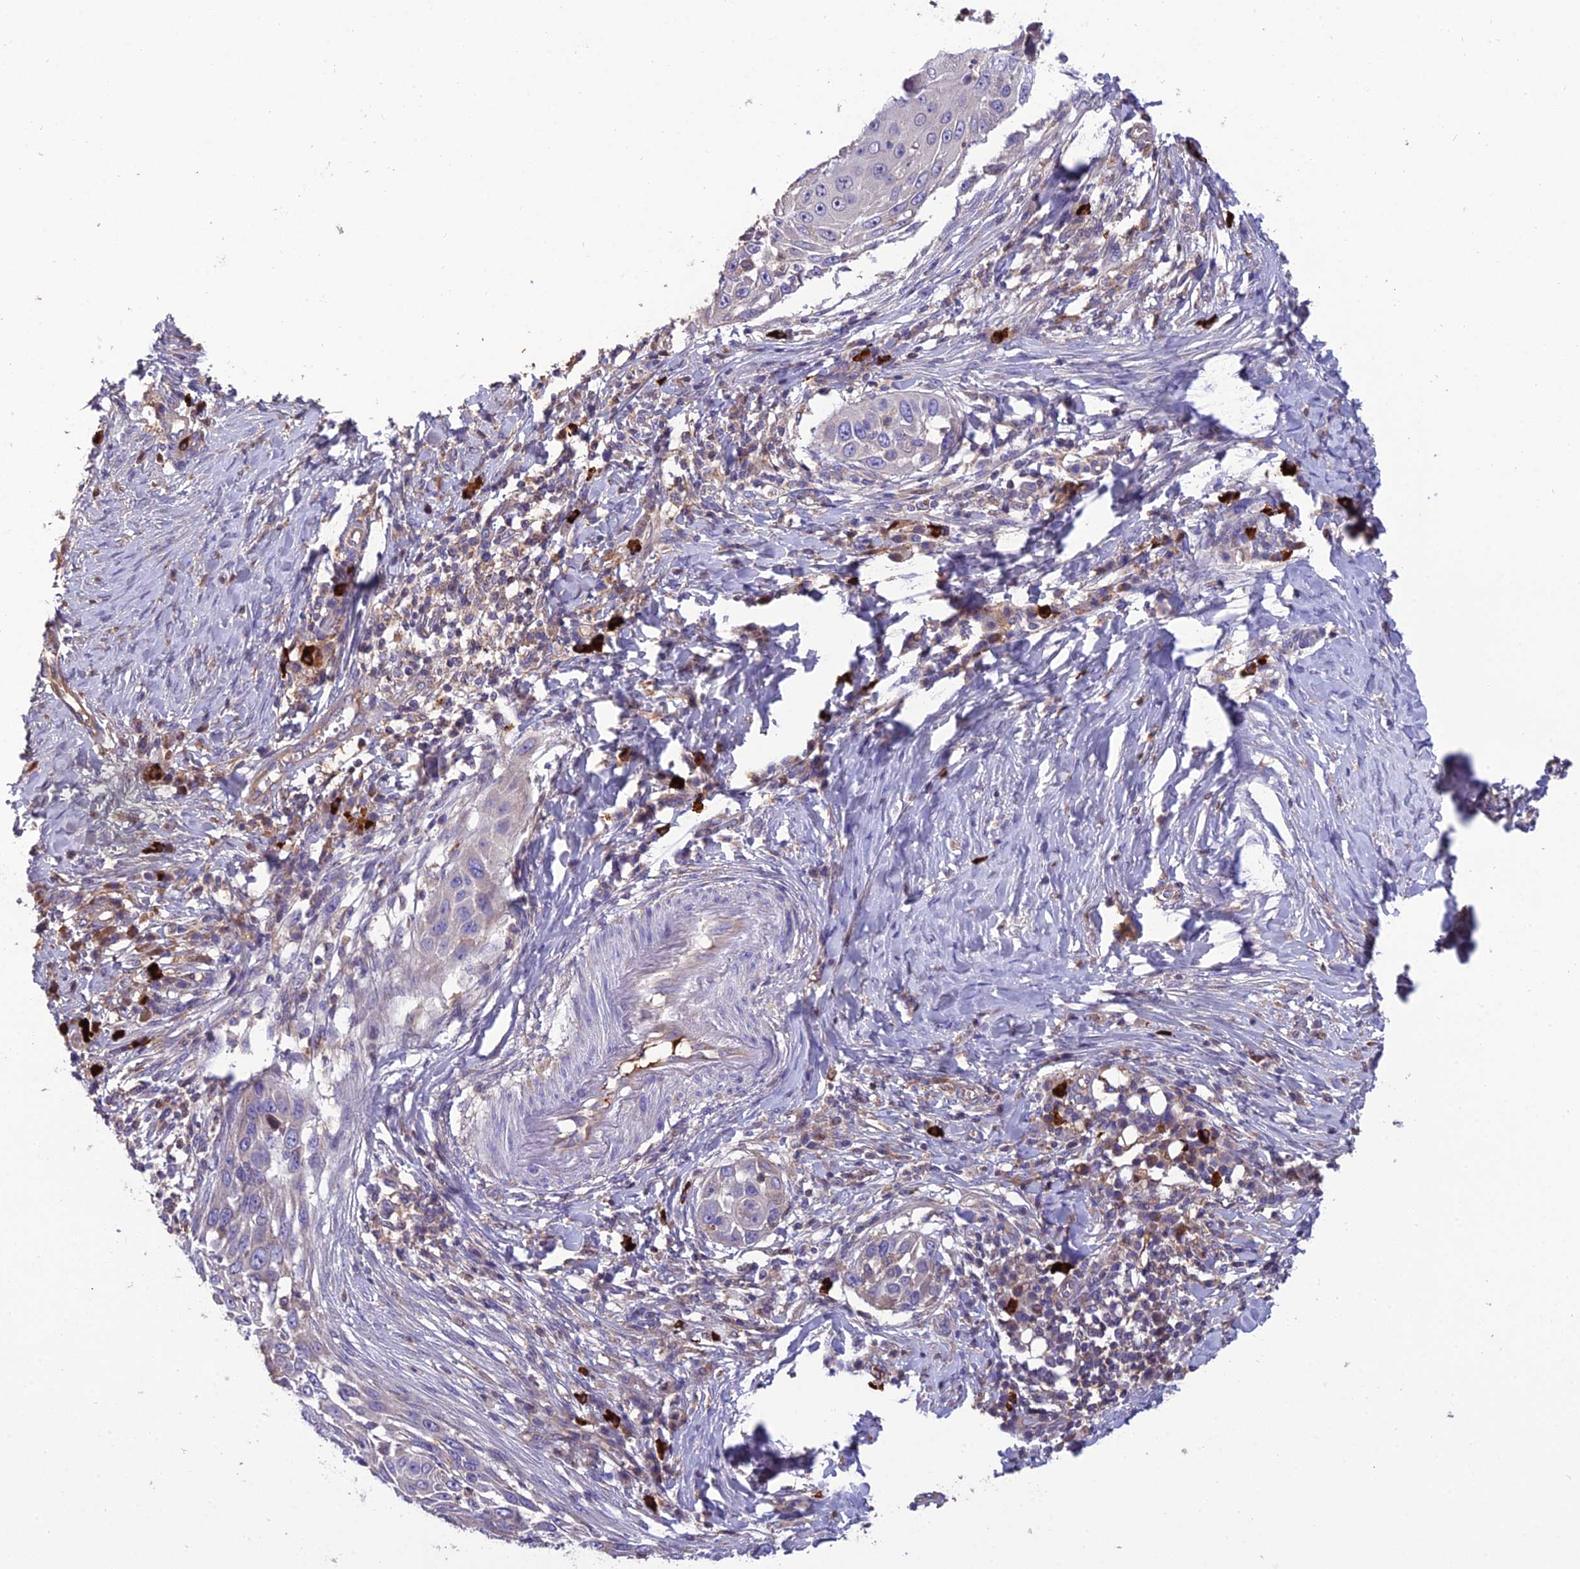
{"staining": {"intensity": "negative", "quantity": "none", "location": "none"}, "tissue": "skin cancer", "cell_type": "Tumor cells", "image_type": "cancer", "snomed": [{"axis": "morphology", "description": "Squamous cell carcinoma, NOS"}, {"axis": "topography", "description": "Skin"}], "caption": "Tumor cells show no significant protein positivity in squamous cell carcinoma (skin).", "gene": "MIOS", "patient": {"sex": "female", "age": 44}}